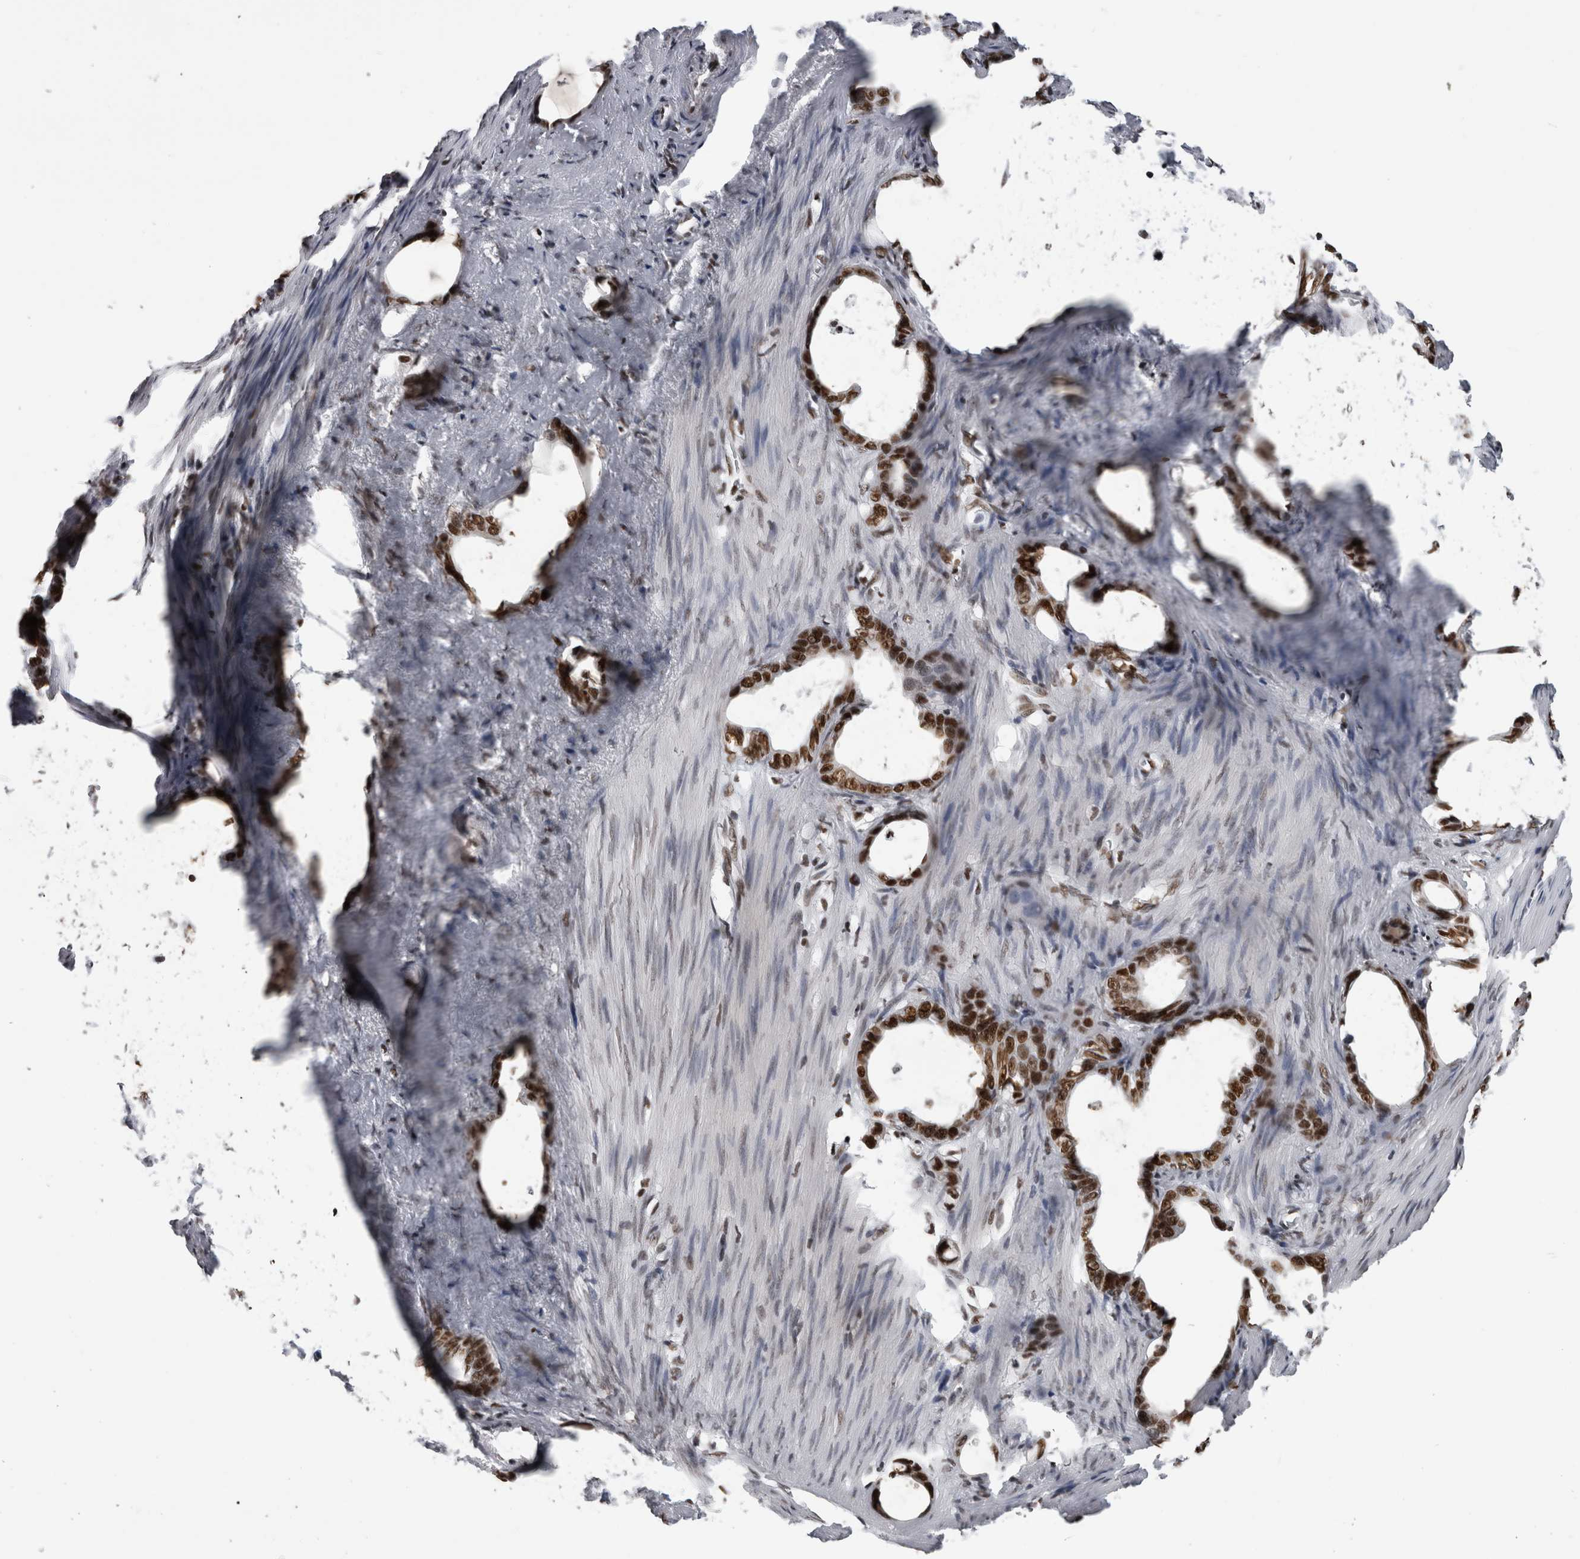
{"staining": {"intensity": "strong", "quantity": ">75%", "location": "nuclear"}, "tissue": "stomach cancer", "cell_type": "Tumor cells", "image_type": "cancer", "snomed": [{"axis": "morphology", "description": "Adenocarcinoma, NOS"}, {"axis": "topography", "description": "Stomach"}], "caption": "High-magnification brightfield microscopy of stomach cancer stained with DAB (brown) and counterstained with hematoxylin (blue). tumor cells exhibit strong nuclear positivity is appreciated in approximately>75% of cells. (IHC, brightfield microscopy, high magnification).", "gene": "ZSCAN2", "patient": {"sex": "female", "age": 75}}